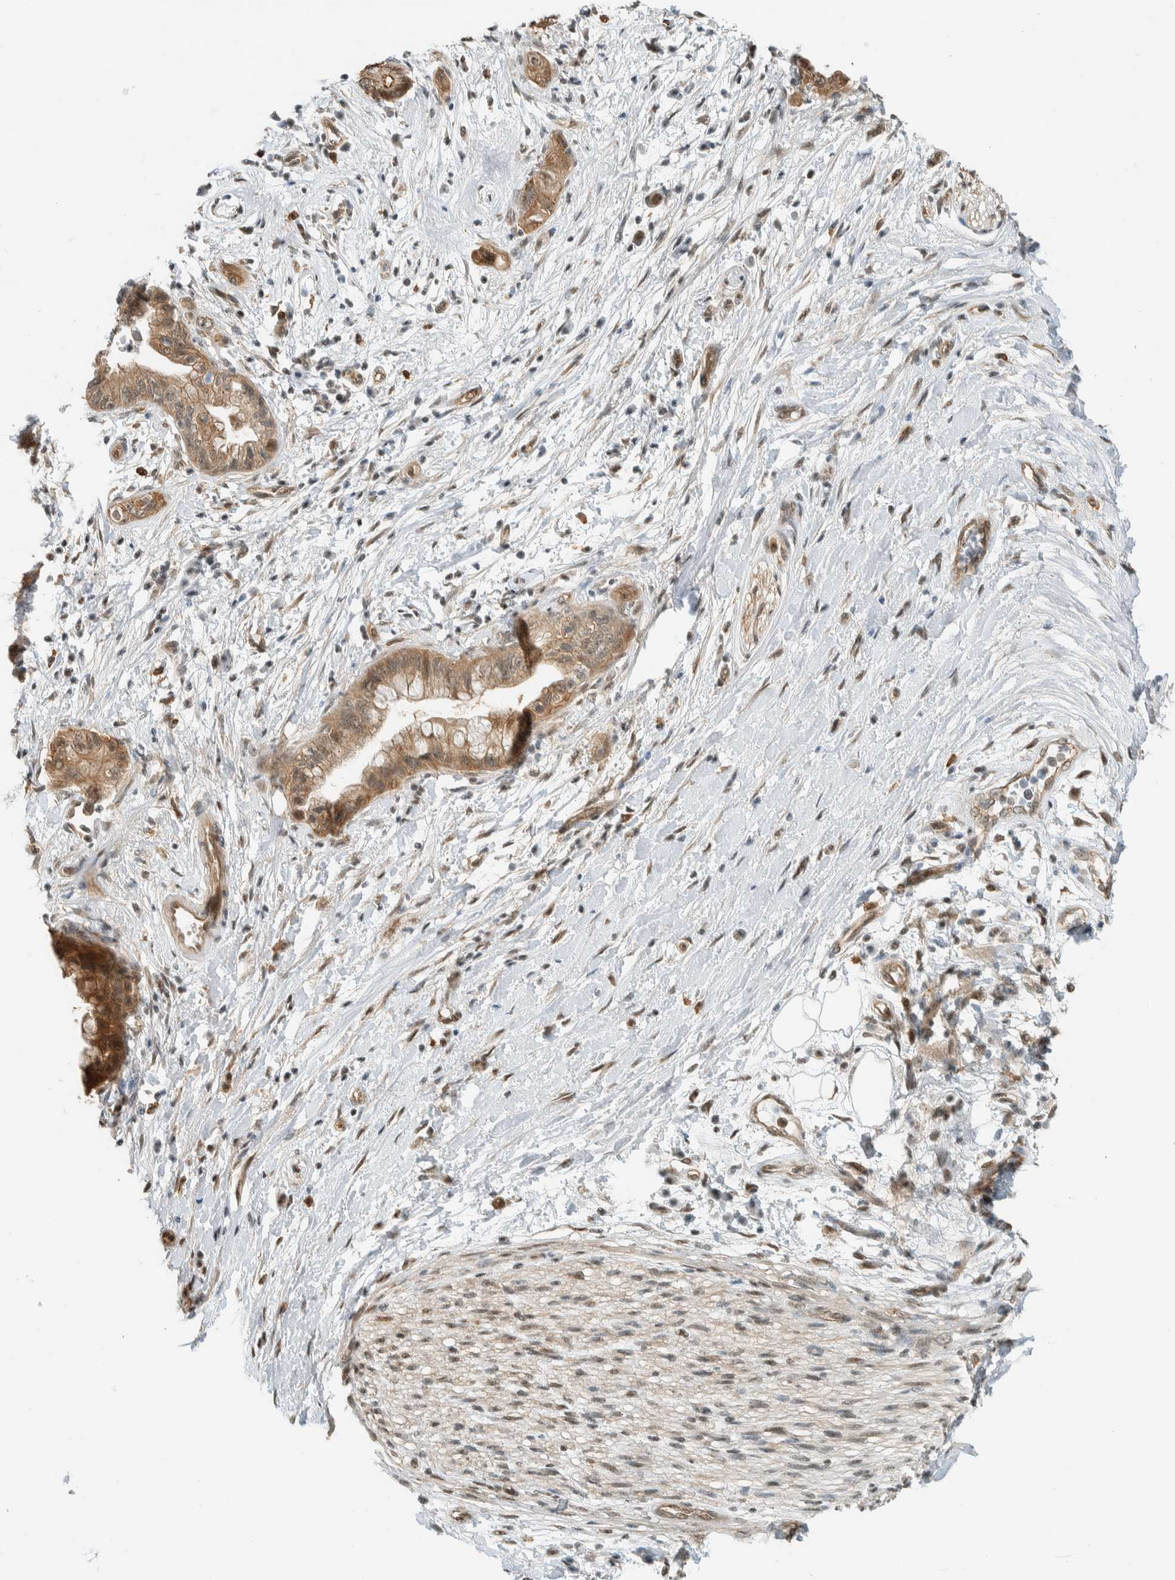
{"staining": {"intensity": "moderate", "quantity": ">75%", "location": "cytoplasmic/membranous,nuclear"}, "tissue": "pancreatic cancer", "cell_type": "Tumor cells", "image_type": "cancer", "snomed": [{"axis": "morphology", "description": "Adenocarcinoma, NOS"}, {"axis": "topography", "description": "Pancreas"}], "caption": "Immunohistochemical staining of adenocarcinoma (pancreatic) exhibits medium levels of moderate cytoplasmic/membranous and nuclear protein positivity in approximately >75% of tumor cells.", "gene": "NIBAN2", "patient": {"sex": "female", "age": 73}}